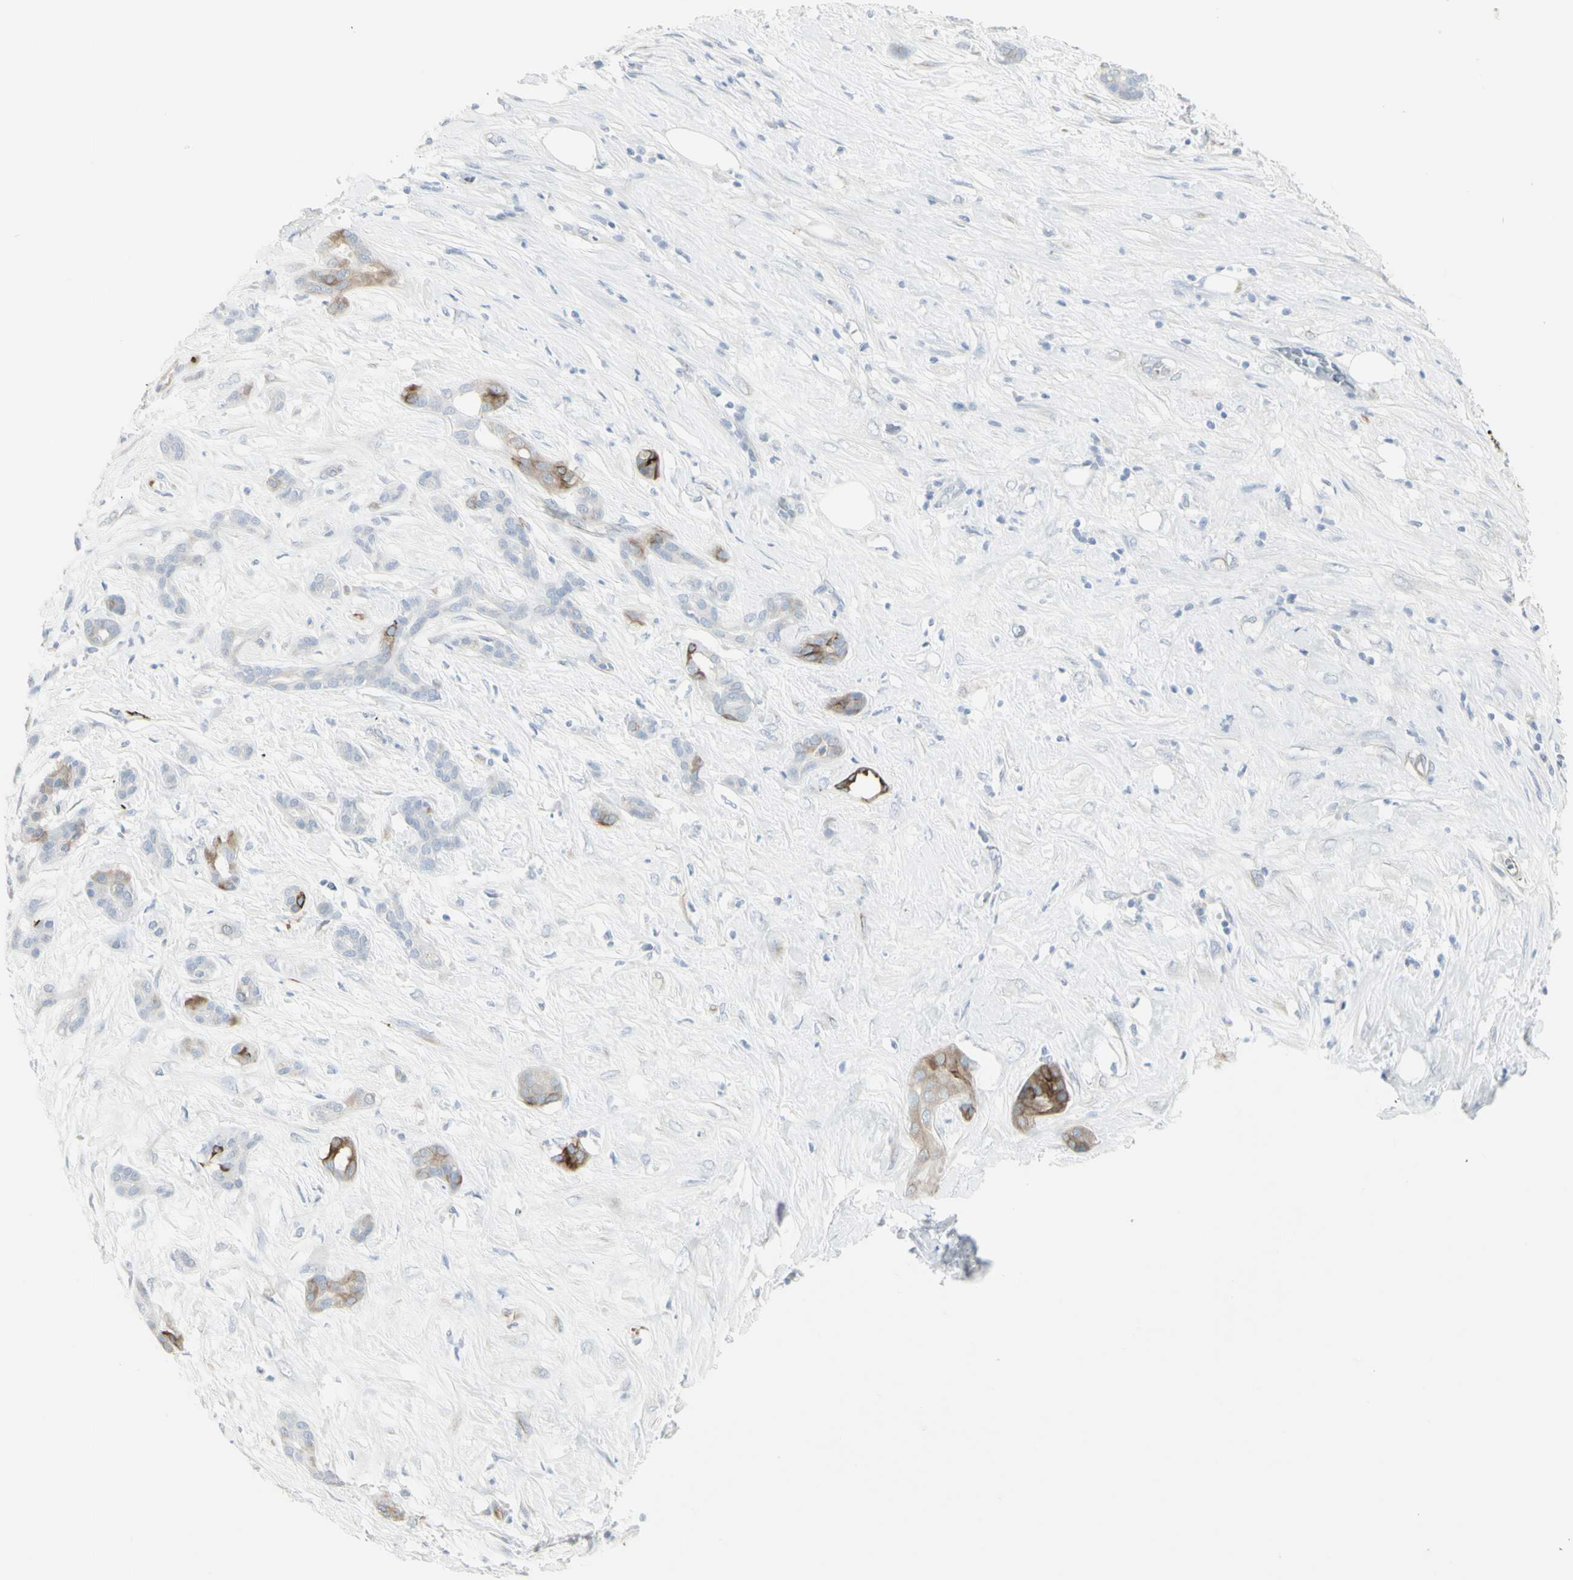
{"staining": {"intensity": "weak", "quantity": "<25%", "location": "cytoplasmic/membranous"}, "tissue": "pancreatic cancer", "cell_type": "Tumor cells", "image_type": "cancer", "snomed": [{"axis": "morphology", "description": "Adenocarcinoma, NOS"}, {"axis": "topography", "description": "Pancreas"}], "caption": "The photomicrograph demonstrates no staining of tumor cells in pancreatic adenocarcinoma.", "gene": "ENSG00000198211", "patient": {"sex": "male", "age": 41}}